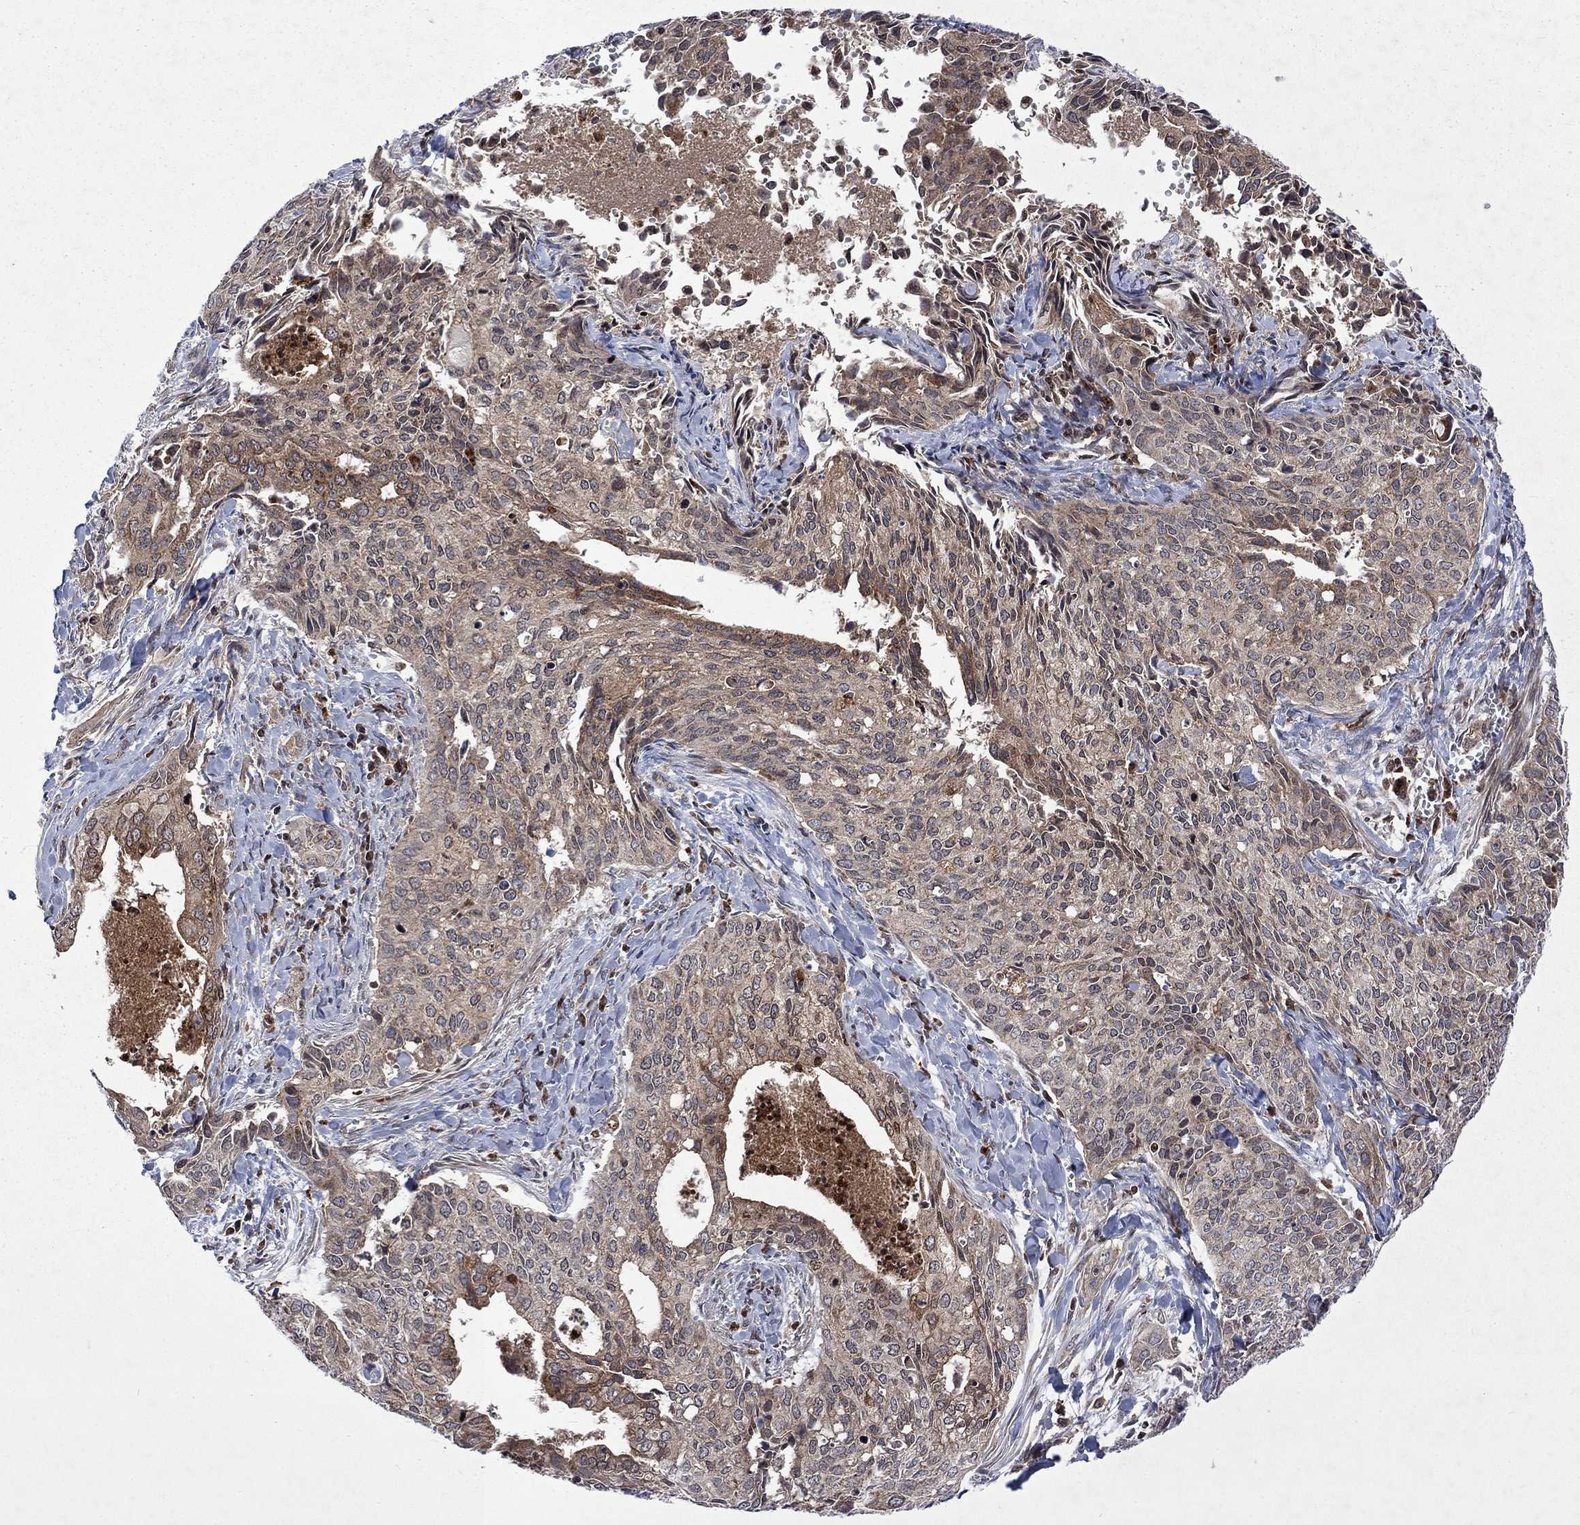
{"staining": {"intensity": "weak", "quantity": "<25%", "location": "cytoplasmic/membranous"}, "tissue": "cervical cancer", "cell_type": "Tumor cells", "image_type": "cancer", "snomed": [{"axis": "morphology", "description": "Squamous cell carcinoma, NOS"}, {"axis": "topography", "description": "Cervix"}], "caption": "Micrograph shows no protein expression in tumor cells of cervical squamous cell carcinoma tissue.", "gene": "TMEM33", "patient": {"sex": "female", "age": 29}}